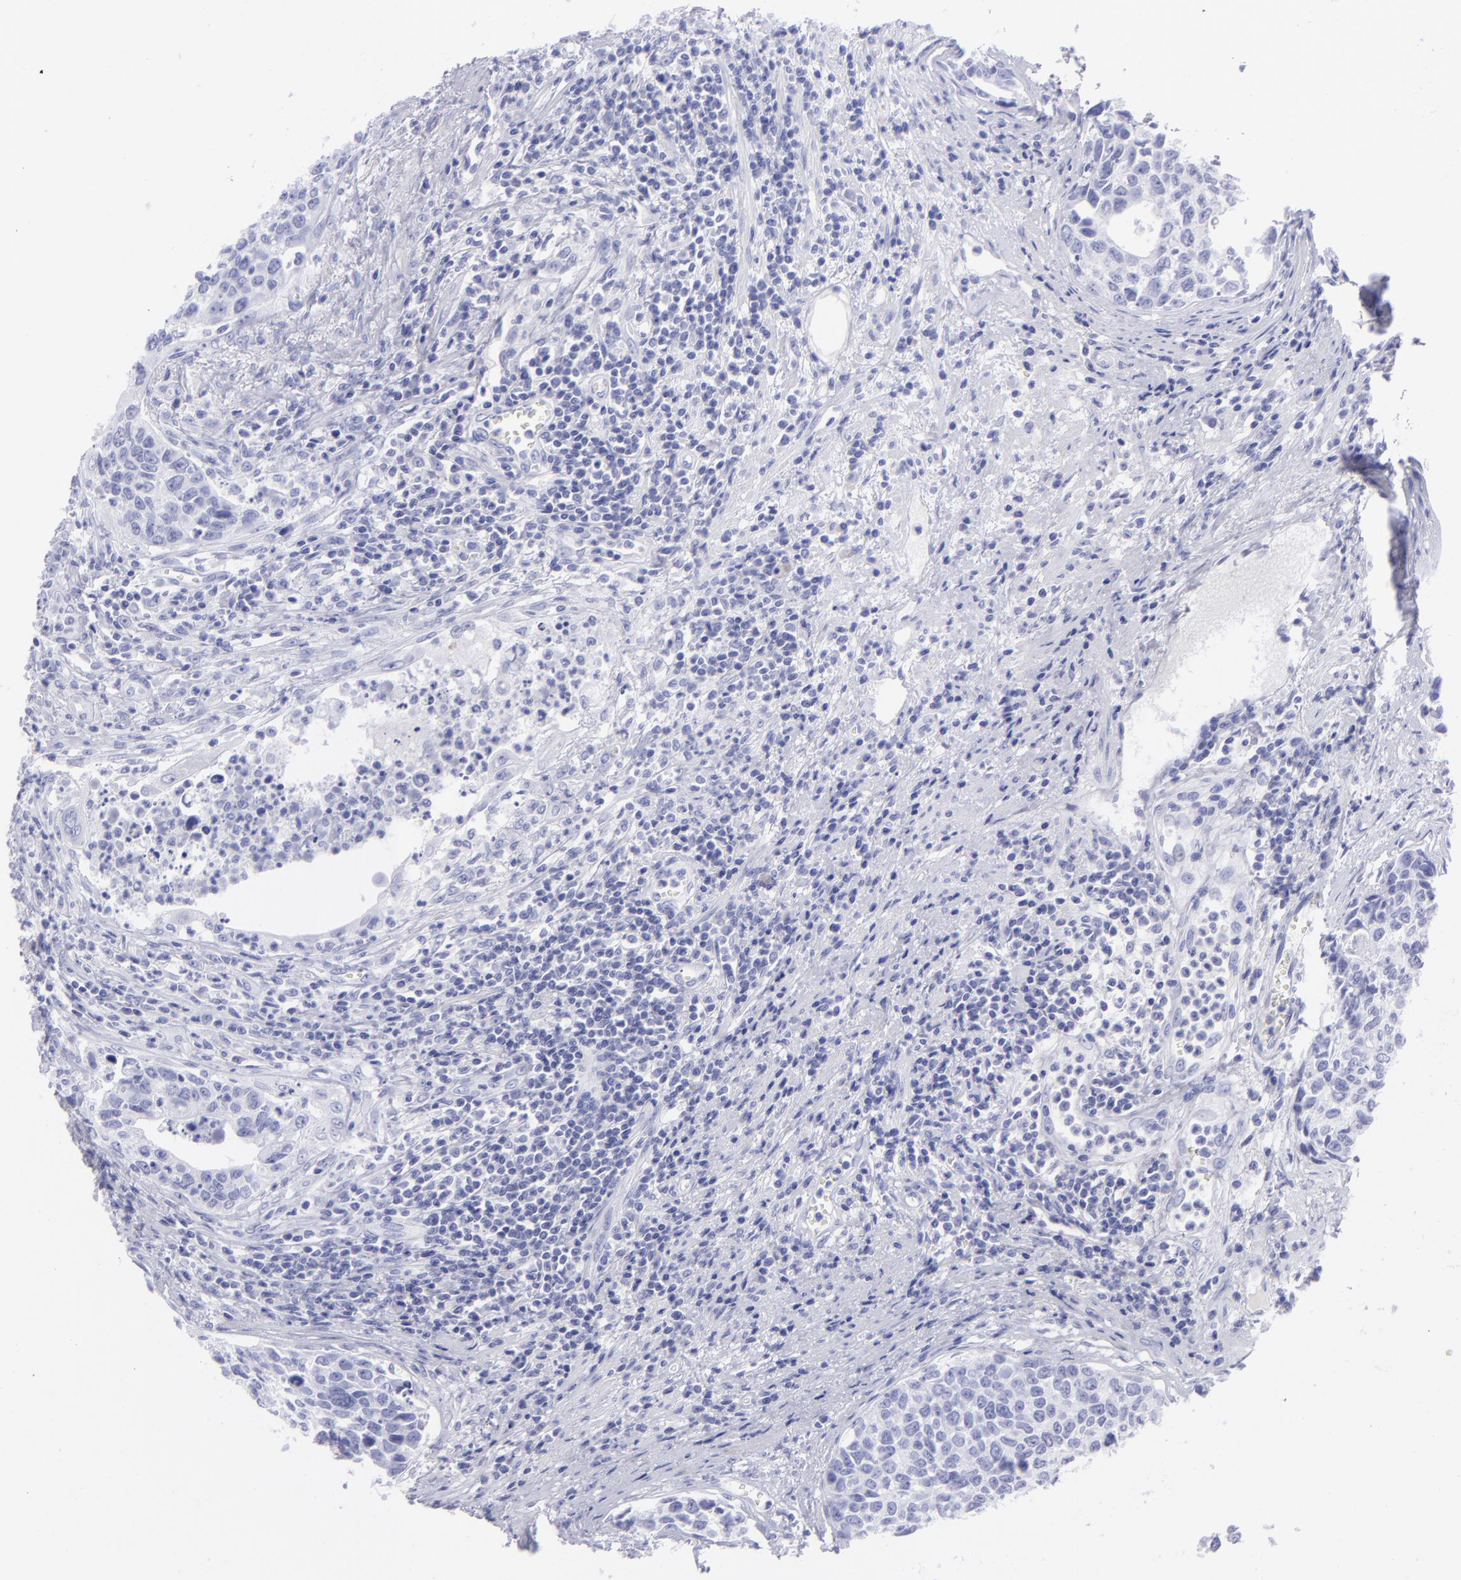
{"staining": {"intensity": "negative", "quantity": "none", "location": "none"}, "tissue": "urothelial cancer", "cell_type": "Tumor cells", "image_type": "cancer", "snomed": [{"axis": "morphology", "description": "Urothelial carcinoma, High grade"}, {"axis": "topography", "description": "Urinary bladder"}], "caption": "DAB (3,3'-diaminobenzidine) immunohistochemical staining of human high-grade urothelial carcinoma exhibits no significant positivity in tumor cells.", "gene": "SLC1A2", "patient": {"sex": "male", "age": 81}}